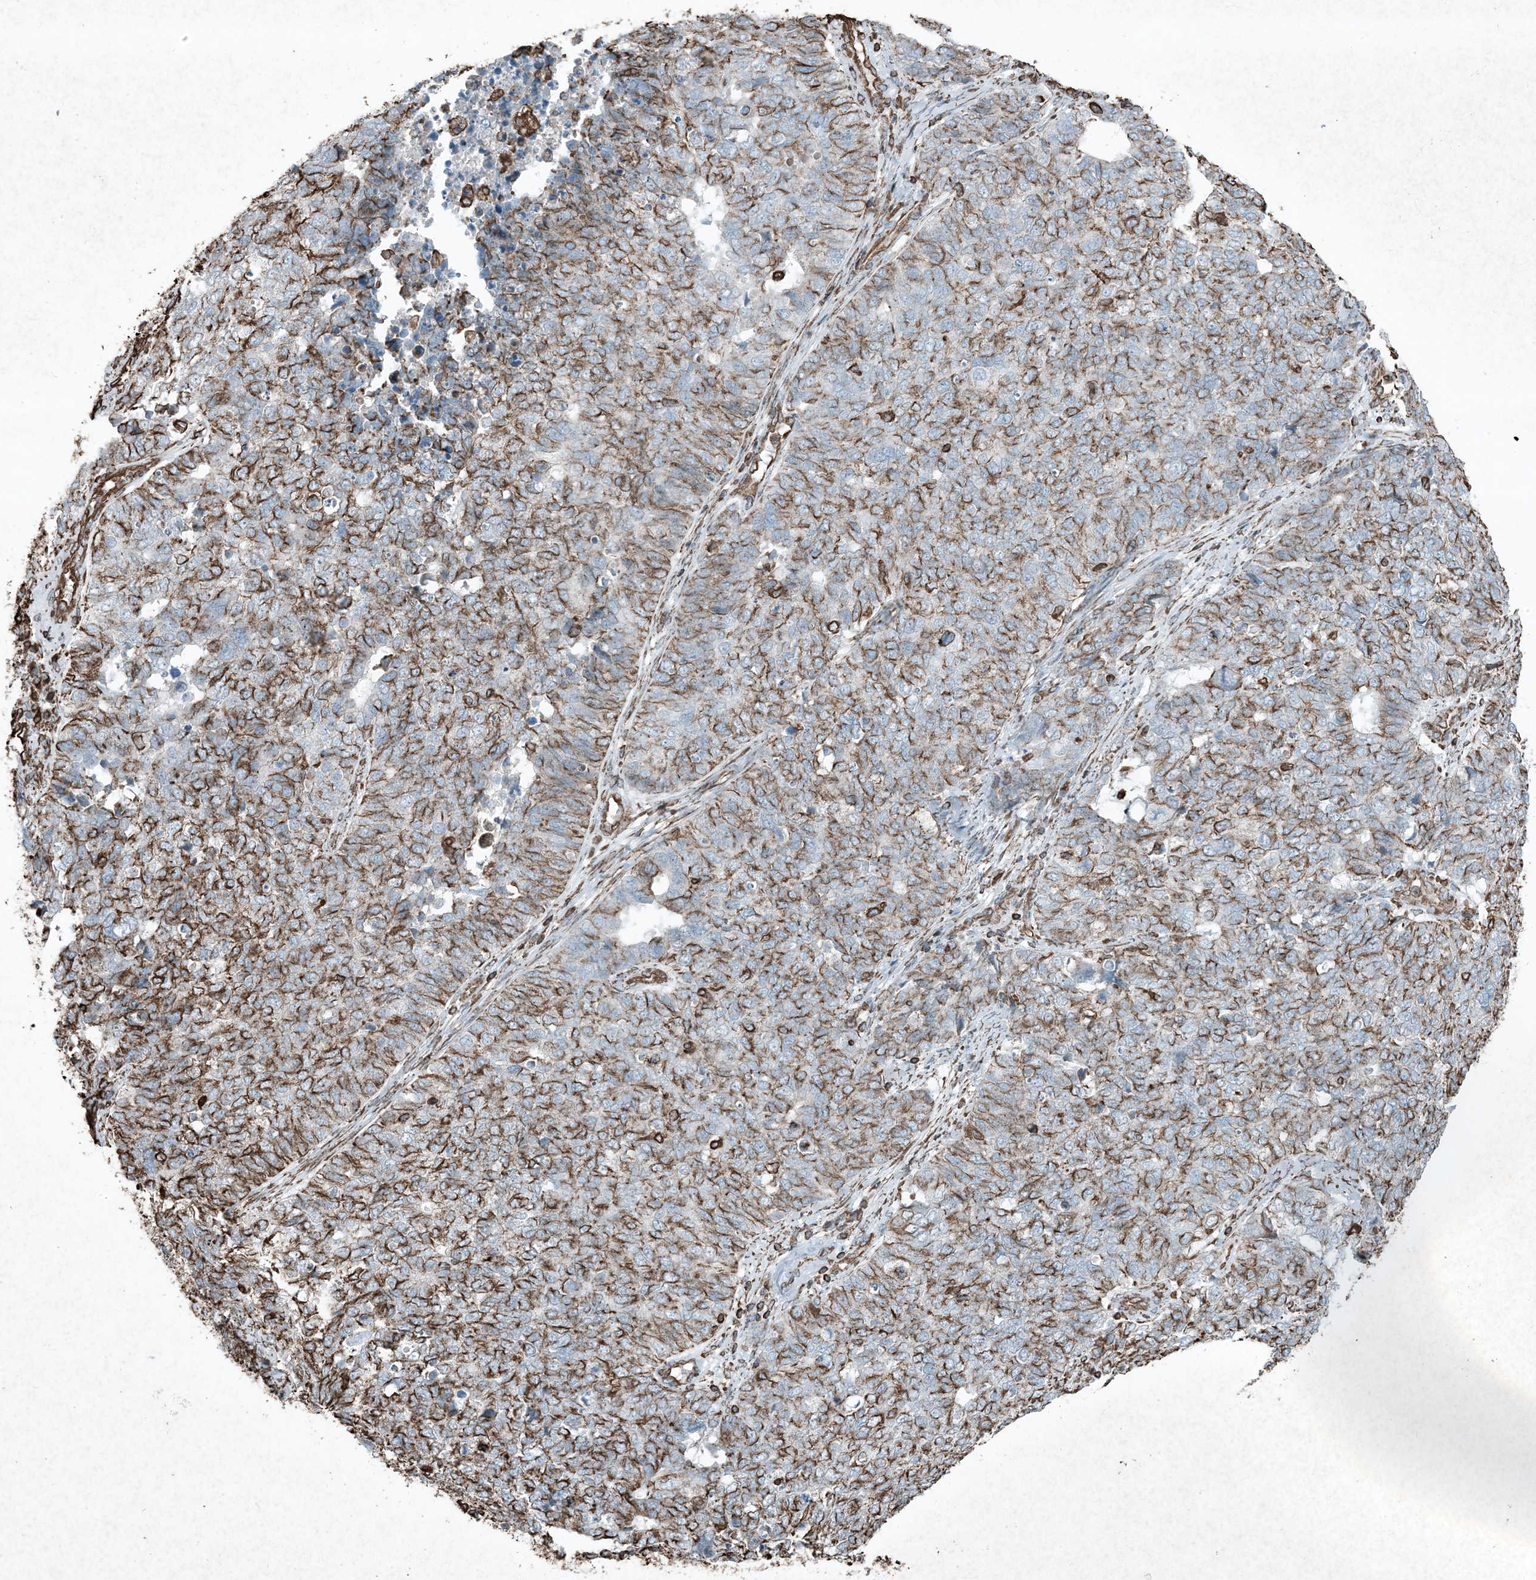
{"staining": {"intensity": "moderate", "quantity": "25%-75%", "location": "cytoplasmic/membranous"}, "tissue": "cervical cancer", "cell_type": "Tumor cells", "image_type": "cancer", "snomed": [{"axis": "morphology", "description": "Squamous cell carcinoma, NOS"}, {"axis": "topography", "description": "Cervix"}], "caption": "Squamous cell carcinoma (cervical) stained with a protein marker displays moderate staining in tumor cells.", "gene": "RYK", "patient": {"sex": "female", "age": 63}}